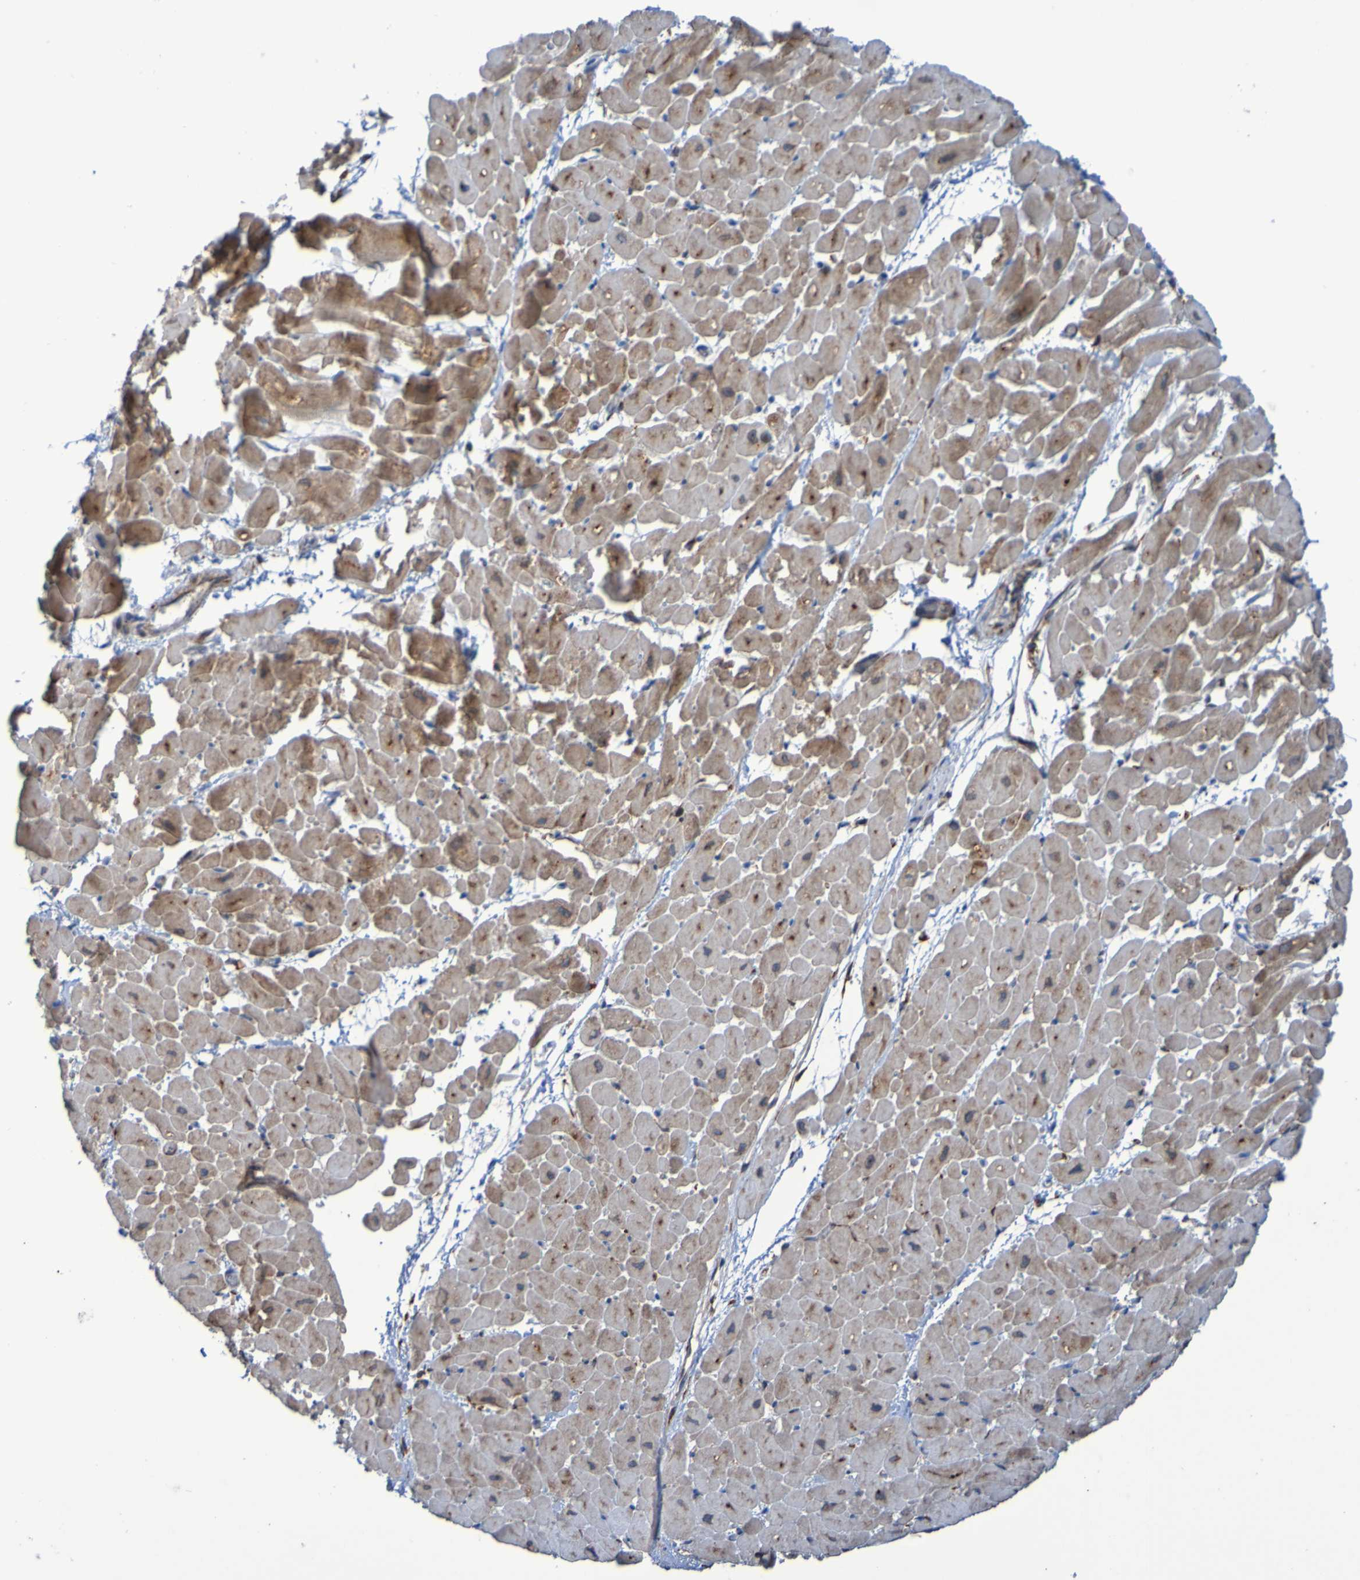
{"staining": {"intensity": "moderate", "quantity": ">75%", "location": "cytoplasmic/membranous"}, "tissue": "heart muscle", "cell_type": "Cardiomyocytes", "image_type": "normal", "snomed": [{"axis": "morphology", "description": "Normal tissue, NOS"}, {"axis": "topography", "description": "Heart"}], "caption": "This micrograph displays immunohistochemistry staining of unremarkable human heart muscle, with medium moderate cytoplasmic/membranous expression in about >75% of cardiomyocytes.", "gene": "FKBP3", "patient": {"sex": "male", "age": 45}}